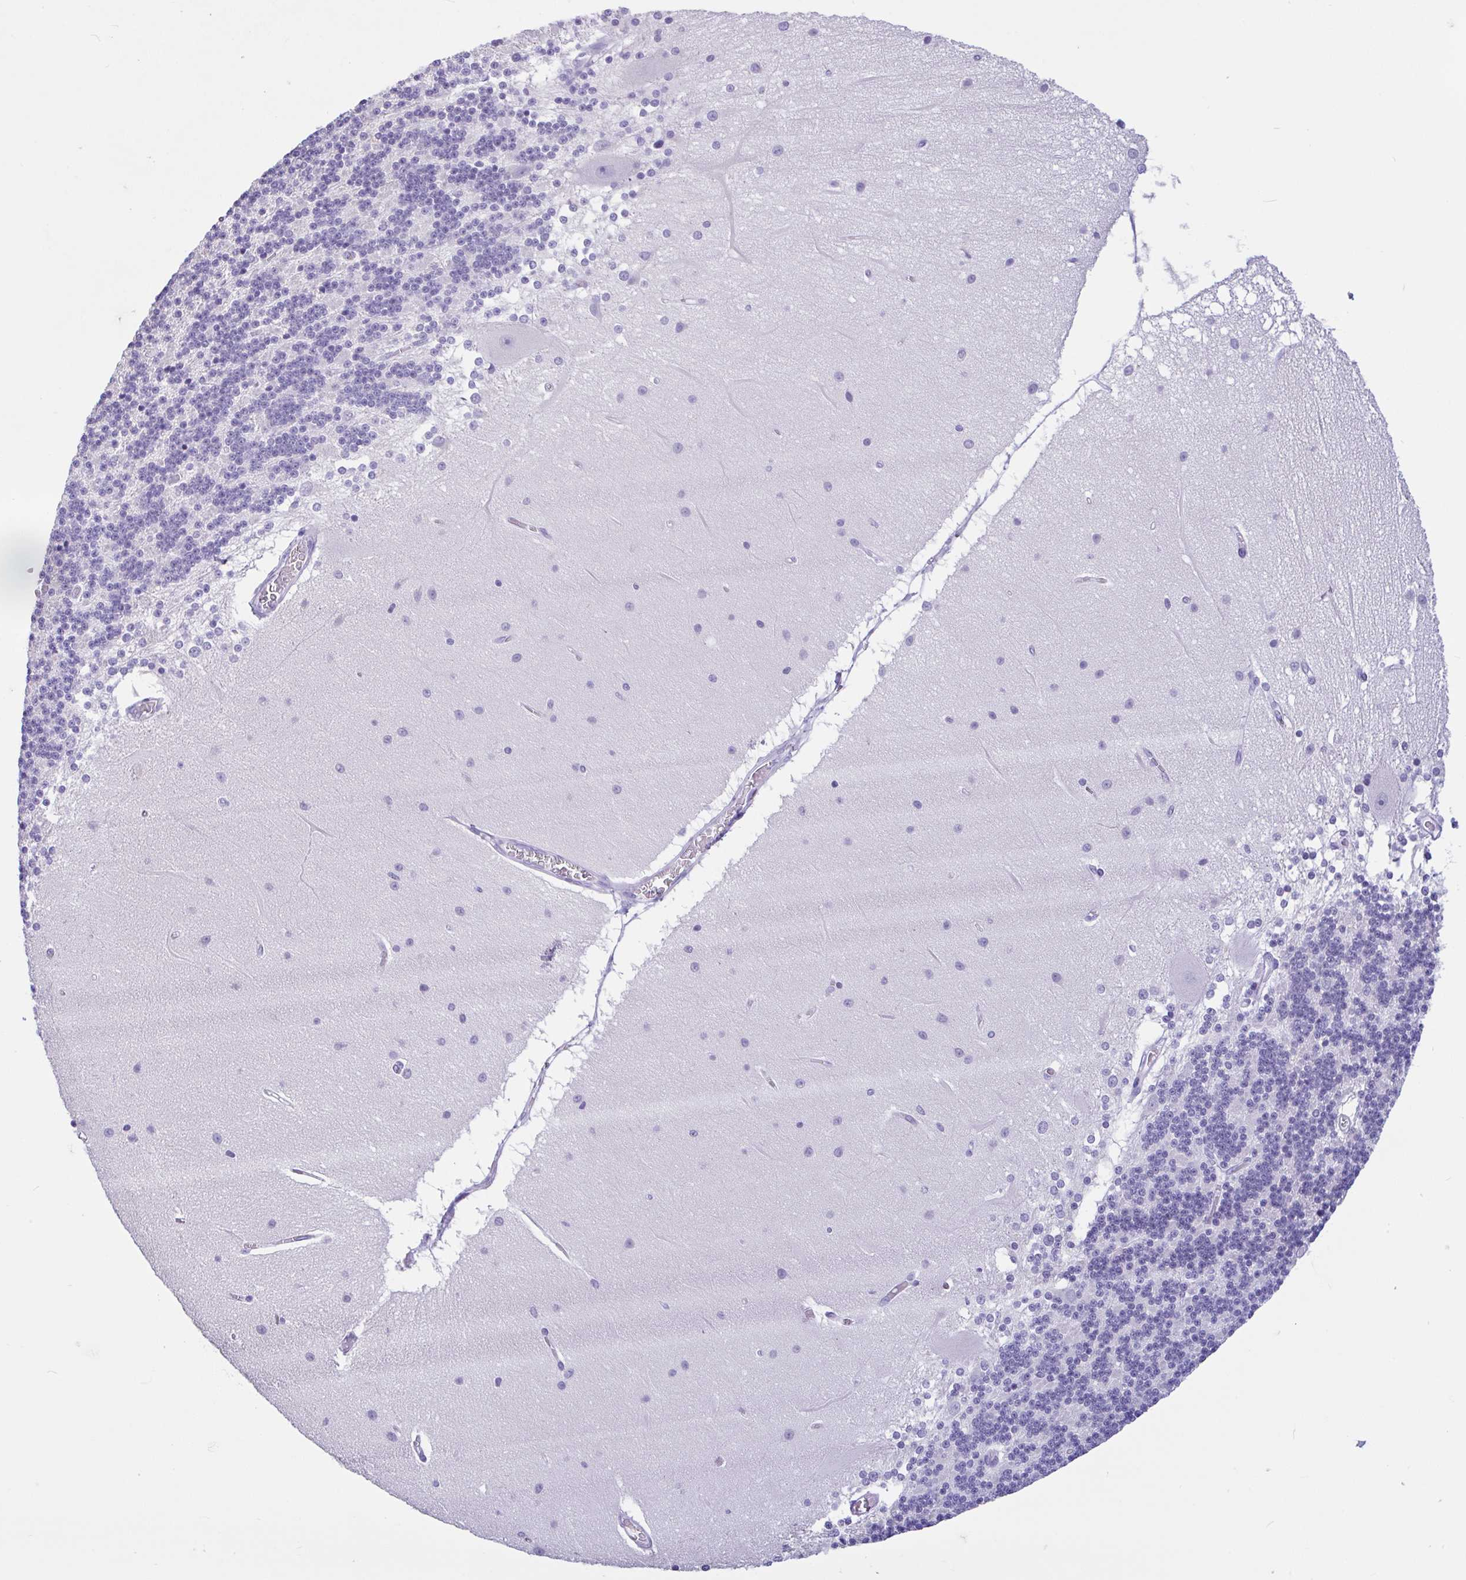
{"staining": {"intensity": "negative", "quantity": "none", "location": "none"}, "tissue": "cerebellum", "cell_type": "Cells in granular layer", "image_type": "normal", "snomed": [{"axis": "morphology", "description": "Normal tissue, NOS"}, {"axis": "topography", "description": "Cerebellum"}], "caption": "An image of cerebellum stained for a protein demonstrates no brown staining in cells in granular layer.", "gene": "ZNF319", "patient": {"sex": "female", "age": 54}}